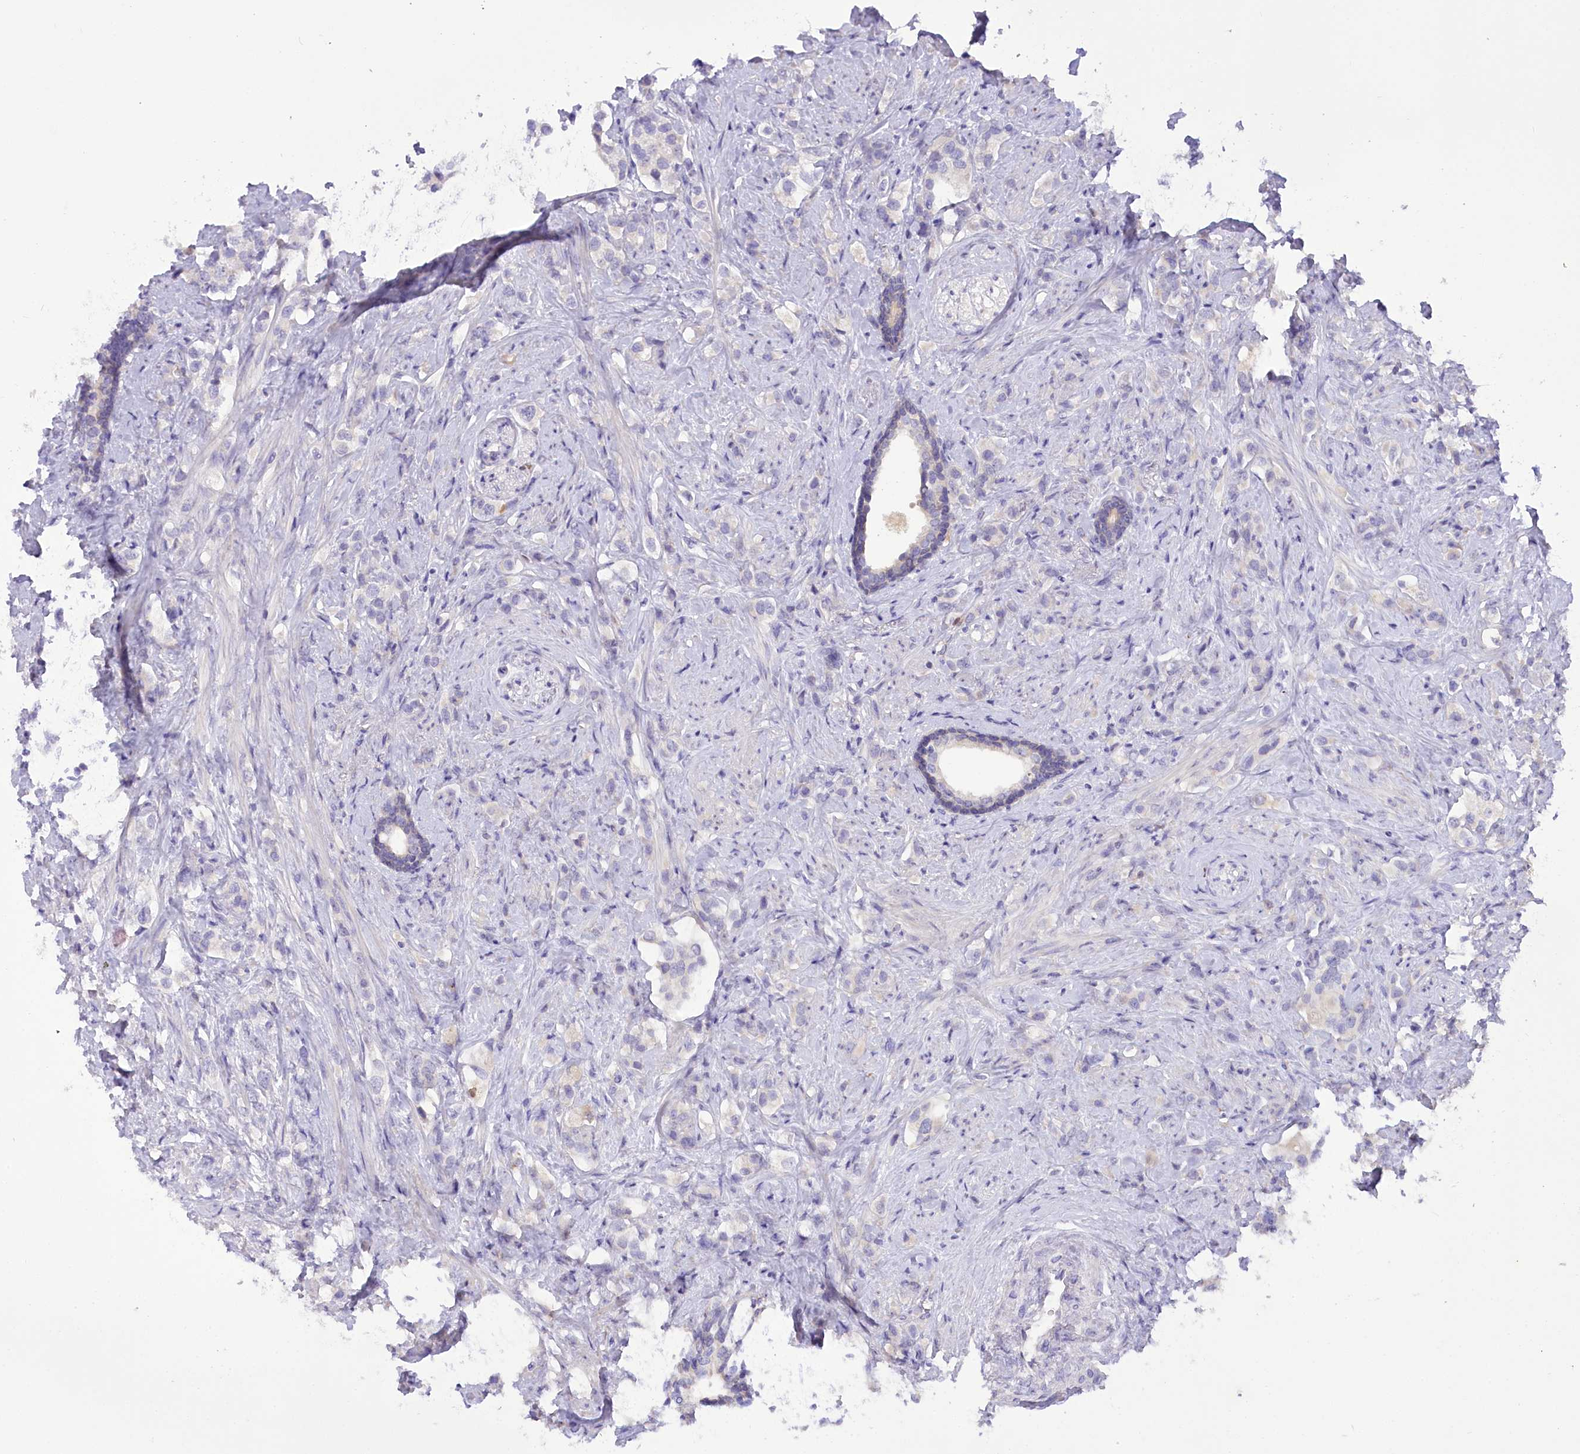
{"staining": {"intensity": "negative", "quantity": "none", "location": "none"}, "tissue": "prostate cancer", "cell_type": "Tumor cells", "image_type": "cancer", "snomed": [{"axis": "morphology", "description": "Adenocarcinoma, High grade"}, {"axis": "topography", "description": "Prostate"}], "caption": "Immunohistochemical staining of human prostate cancer exhibits no significant expression in tumor cells. Brightfield microscopy of IHC stained with DAB (3,3'-diaminobenzidine) (brown) and hematoxylin (blue), captured at high magnification.", "gene": "DPYD", "patient": {"sex": "male", "age": 63}}